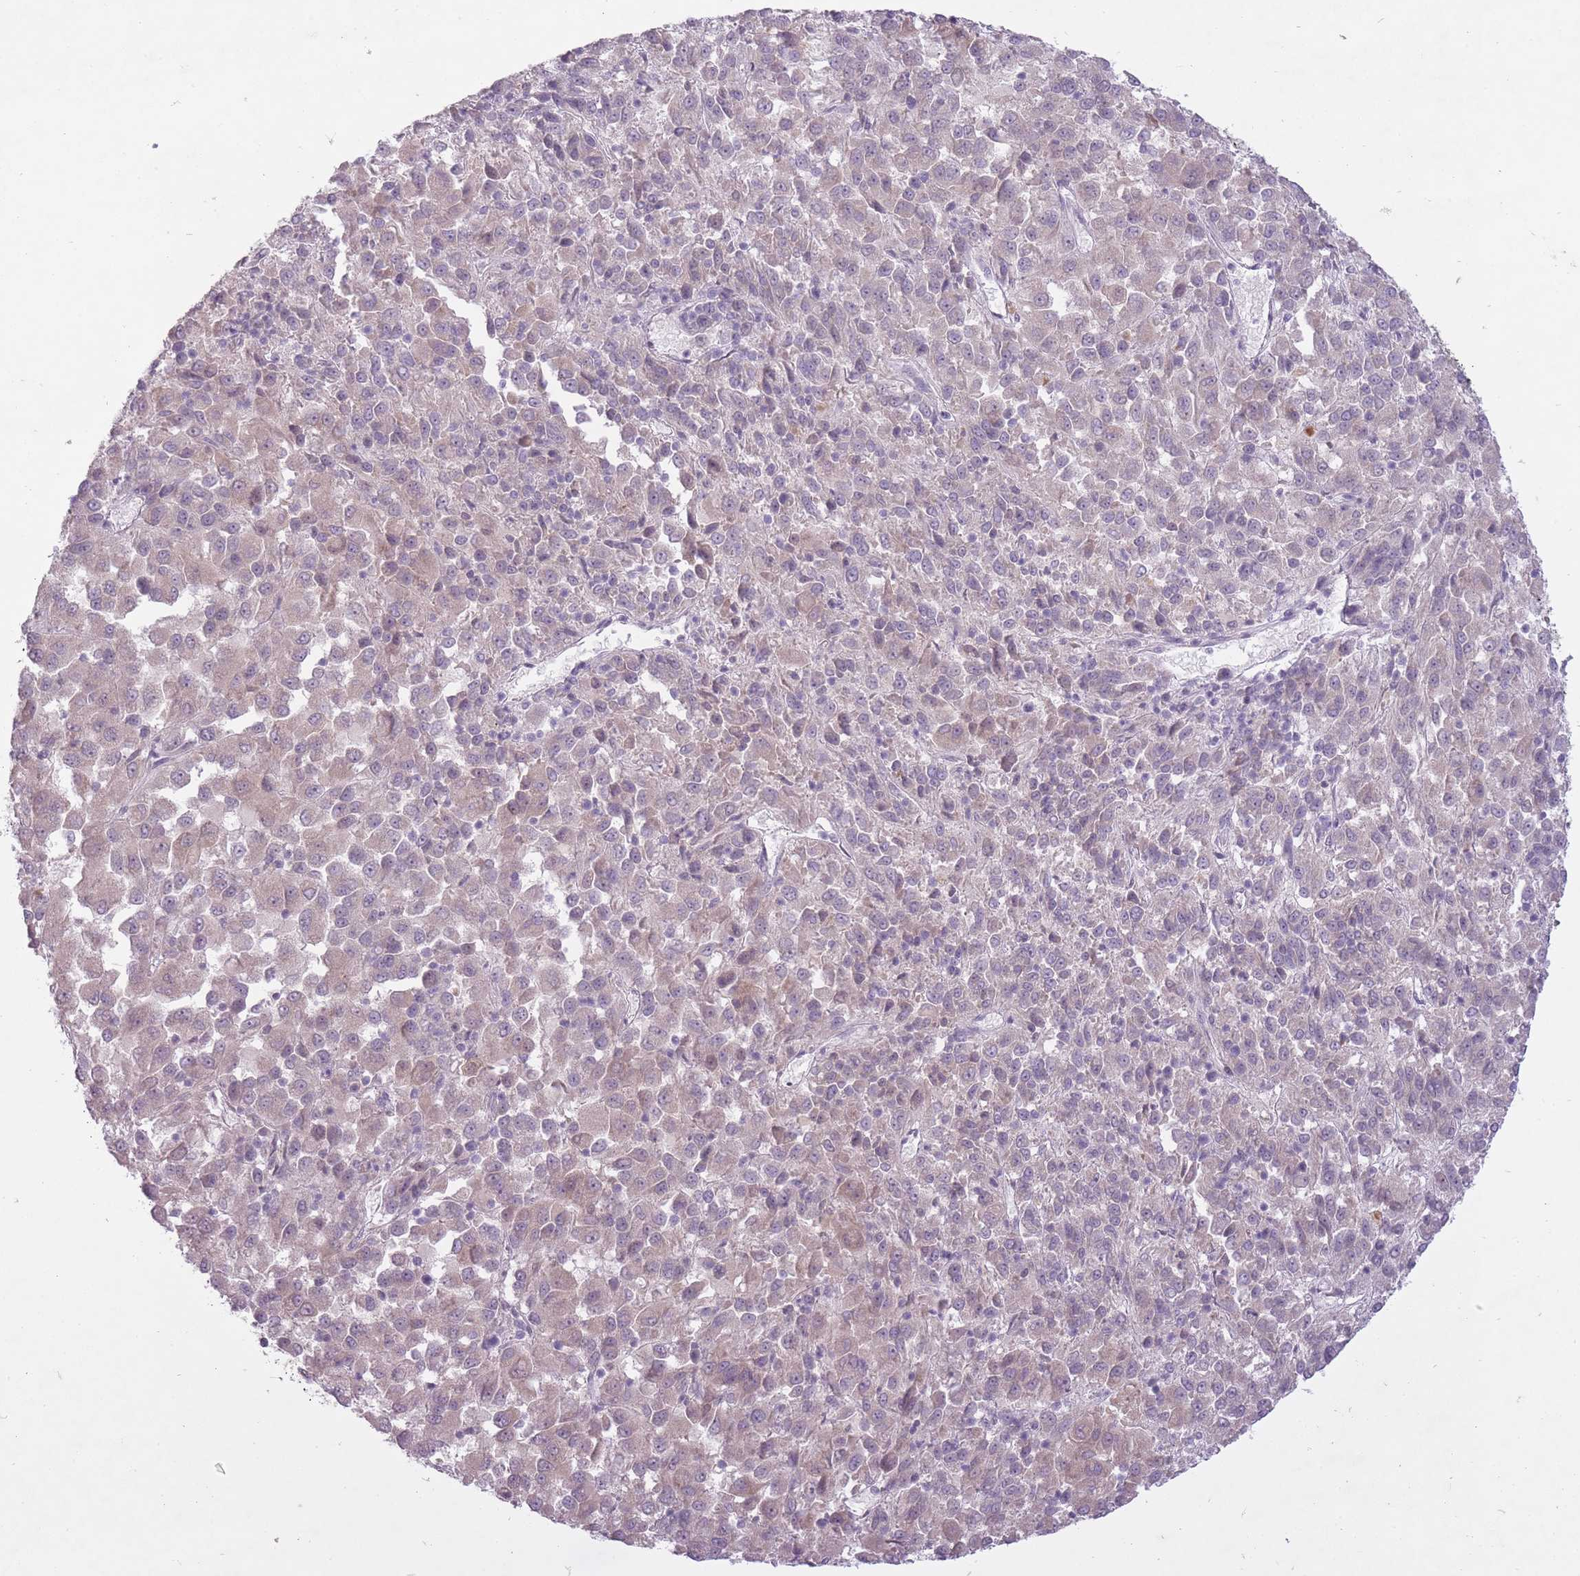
{"staining": {"intensity": "negative", "quantity": "none", "location": "none"}, "tissue": "melanoma", "cell_type": "Tumor cells", "image_type": "cancer", "snomed": [{"axis": "morphology", "description": "Malignant melanoma, Metastatic site"}, {"axis": "topography", "description": "Lung"}], "caption": "Human melanoma stained for a protein using immunohistochemistry demonstrates no staining in tumor cells.", "gene": "FAM43B", "patient": {"sex": "male", "age": 64}}